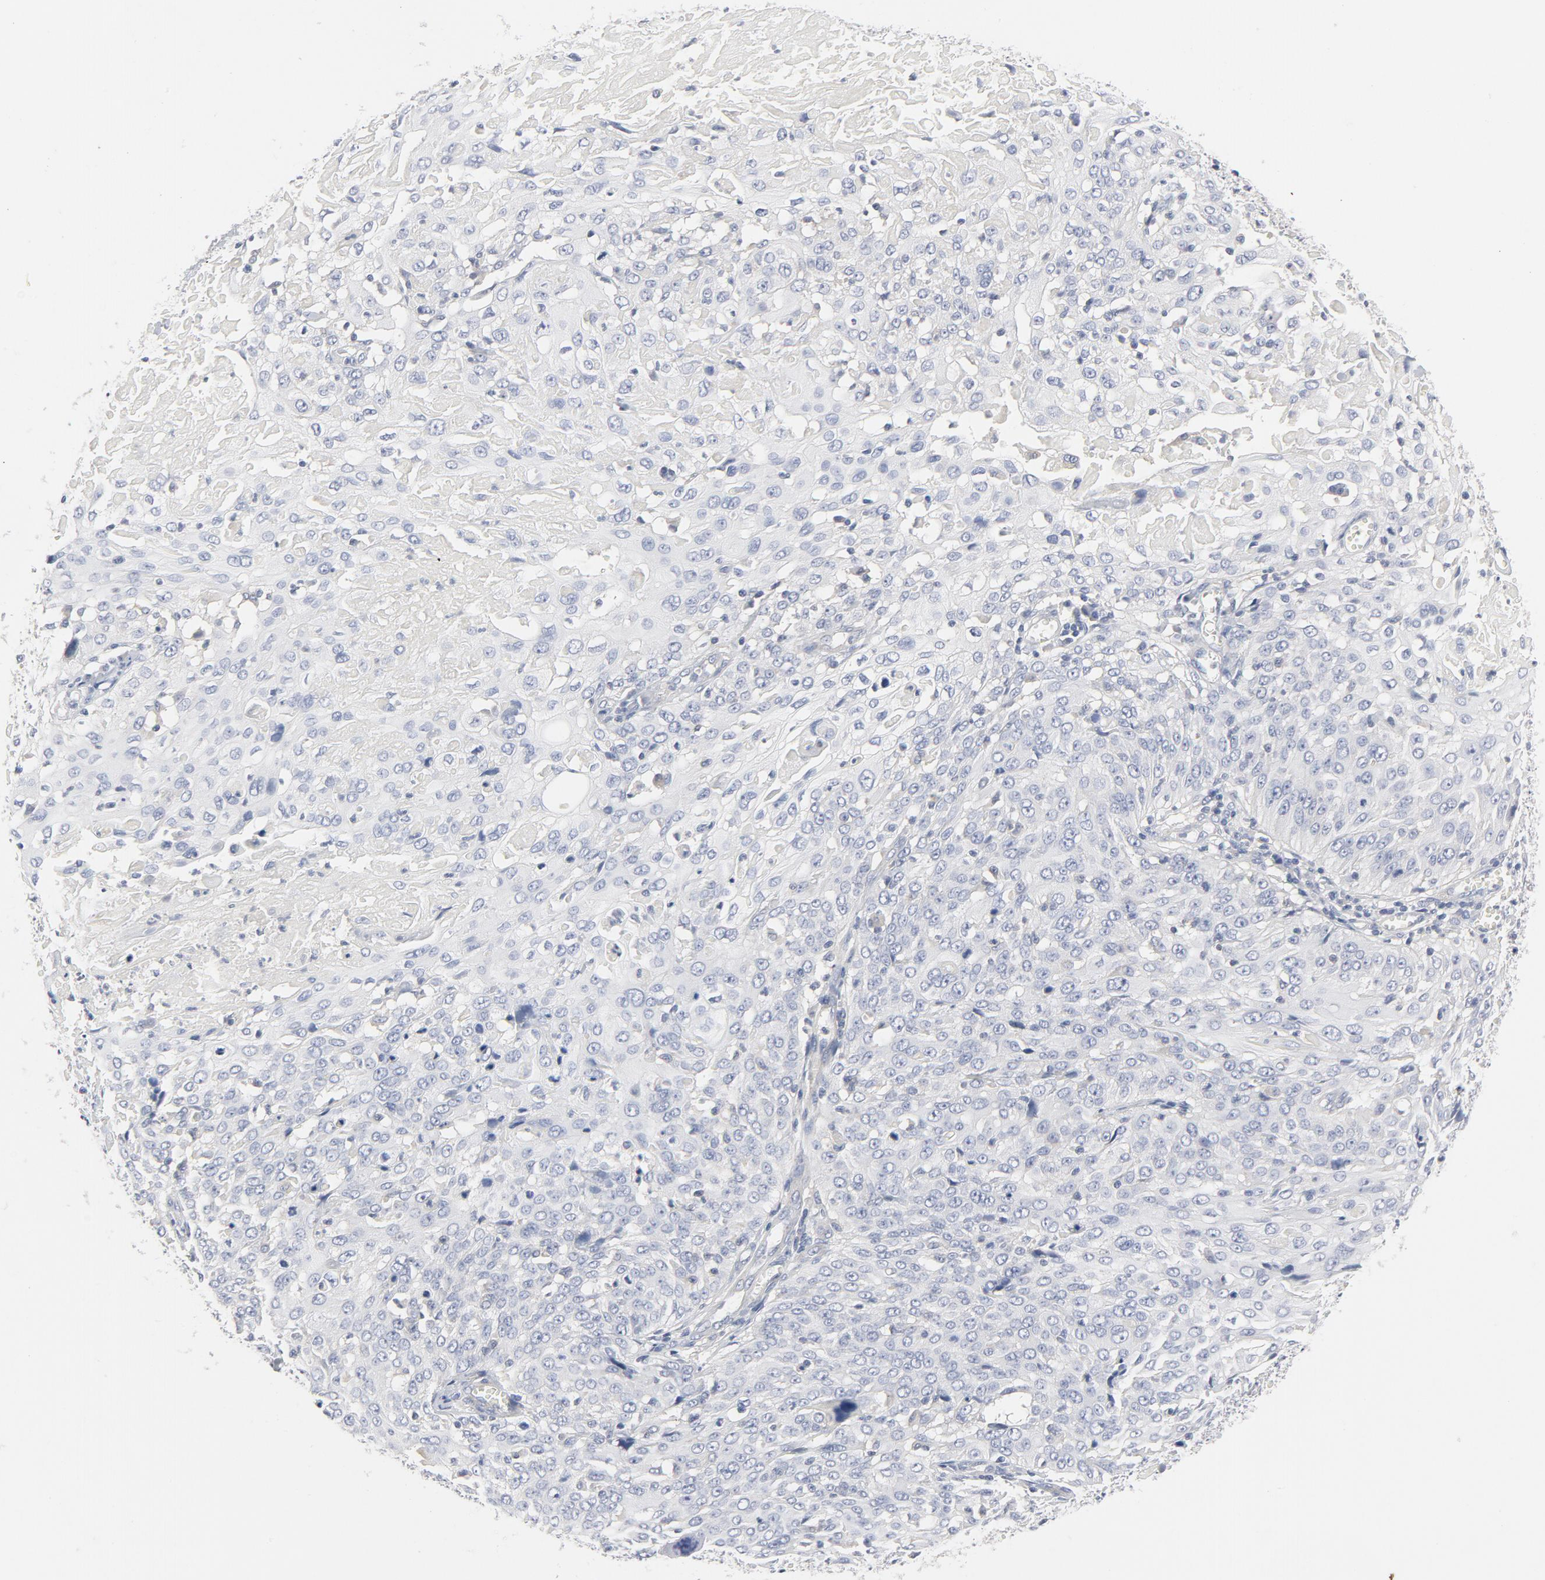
{"staining": {"intensity": "negative", "quantity": "none", "location": "none"}, "tissue": "cervical cancer", "cell_type": "Tumor cells", "image_type": "cancer", "snomed": [{"axis": "morphology", "description": "Squamous cell carcinoma, NOS"}, {"axis": "topography", "description": "Cervix"}], "caption": "An image of cervical cancer stained for a protein reveals no brown staining in tumor cells.", "gene": "ROCK1", "patient": {"sex": "female", "age": 39}}